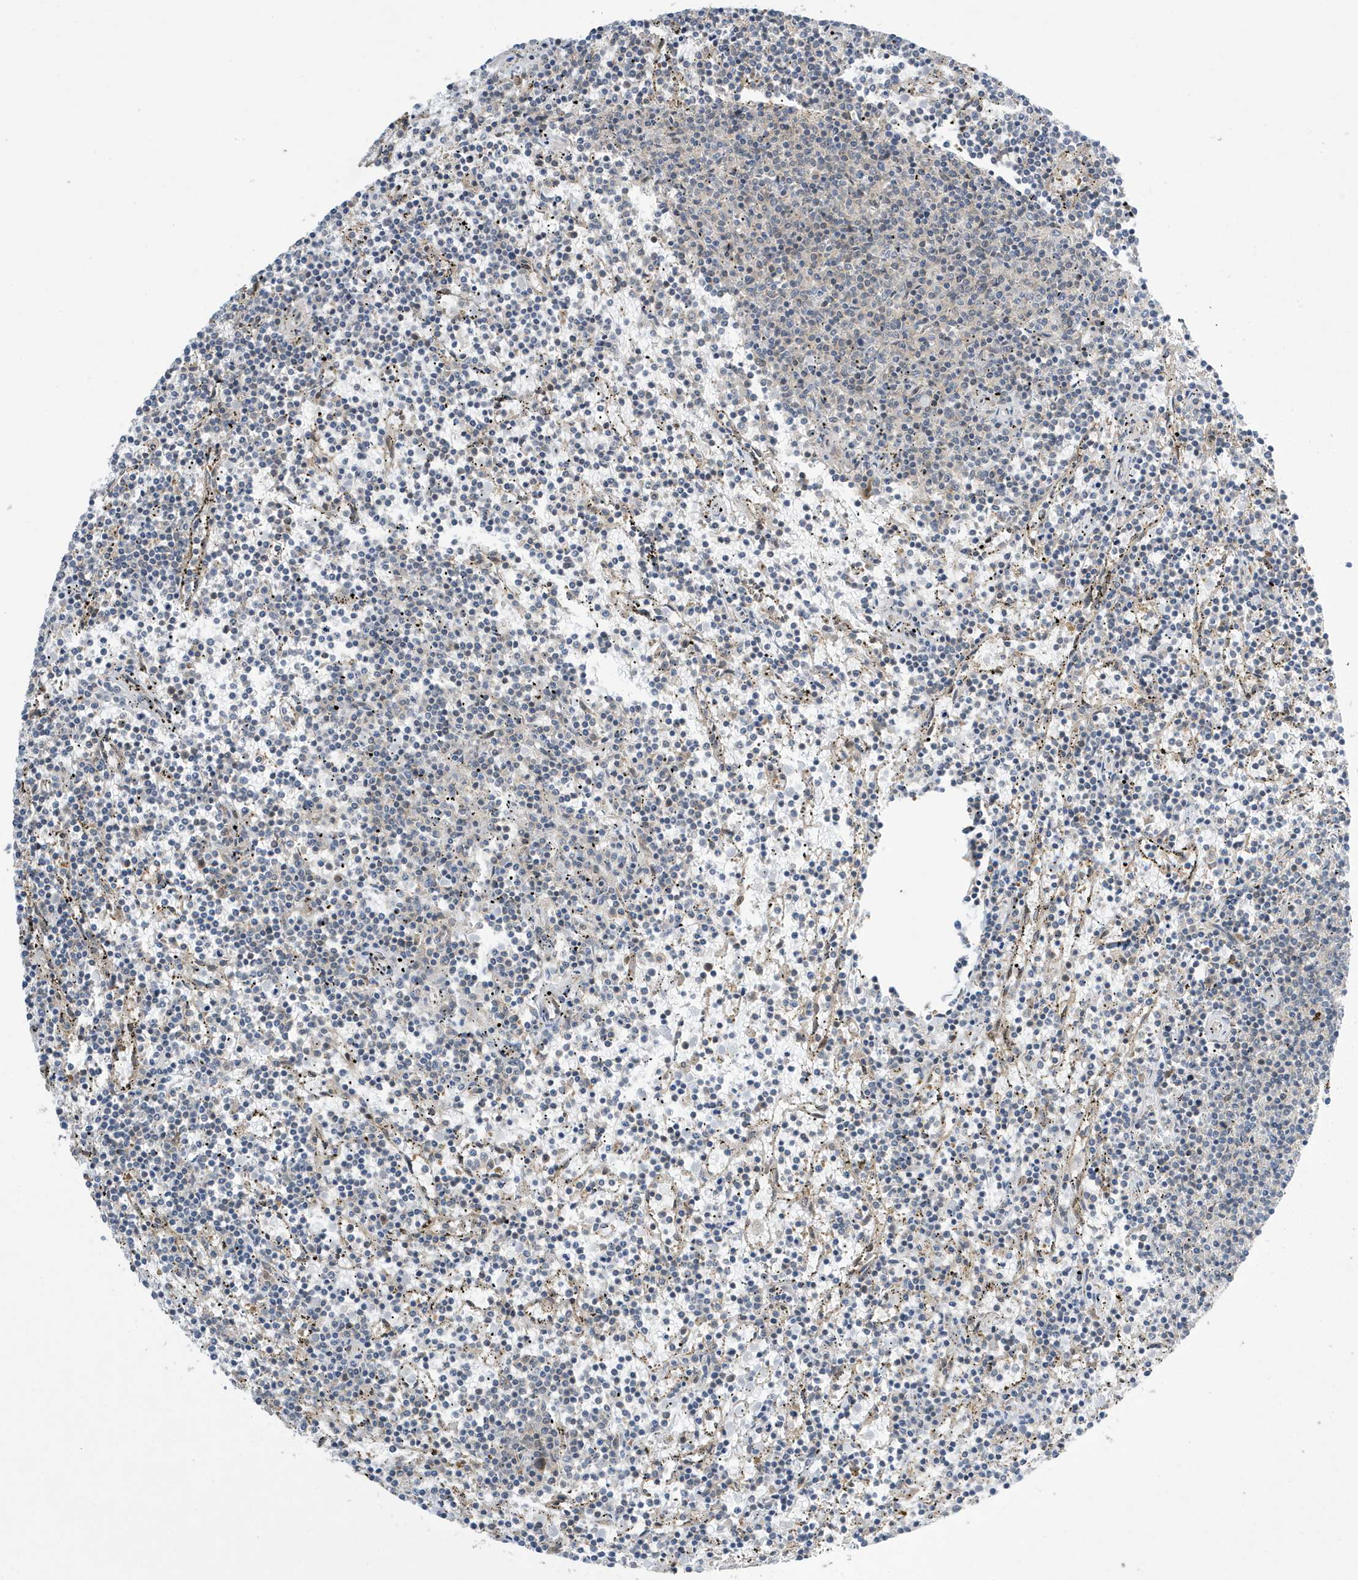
{"staining": {"intensity": "negative", "quantity": "none", "location": "none"}, "tissue": "lymphoma", "cell_type": "Tumor cells", "image_type": "cancer", "snomed": [{"axis": "morphology", "description": "Malignant lymphoma, non-Hodgkin's type, Low grade"}, {"axis": "topography", "description": "Spleen"}], "caption": "Image shows no significant protein staining in tumor cells of lymphoma.", "gene": "NCOA7", "patient": {"sex": "female", "age": 50}}